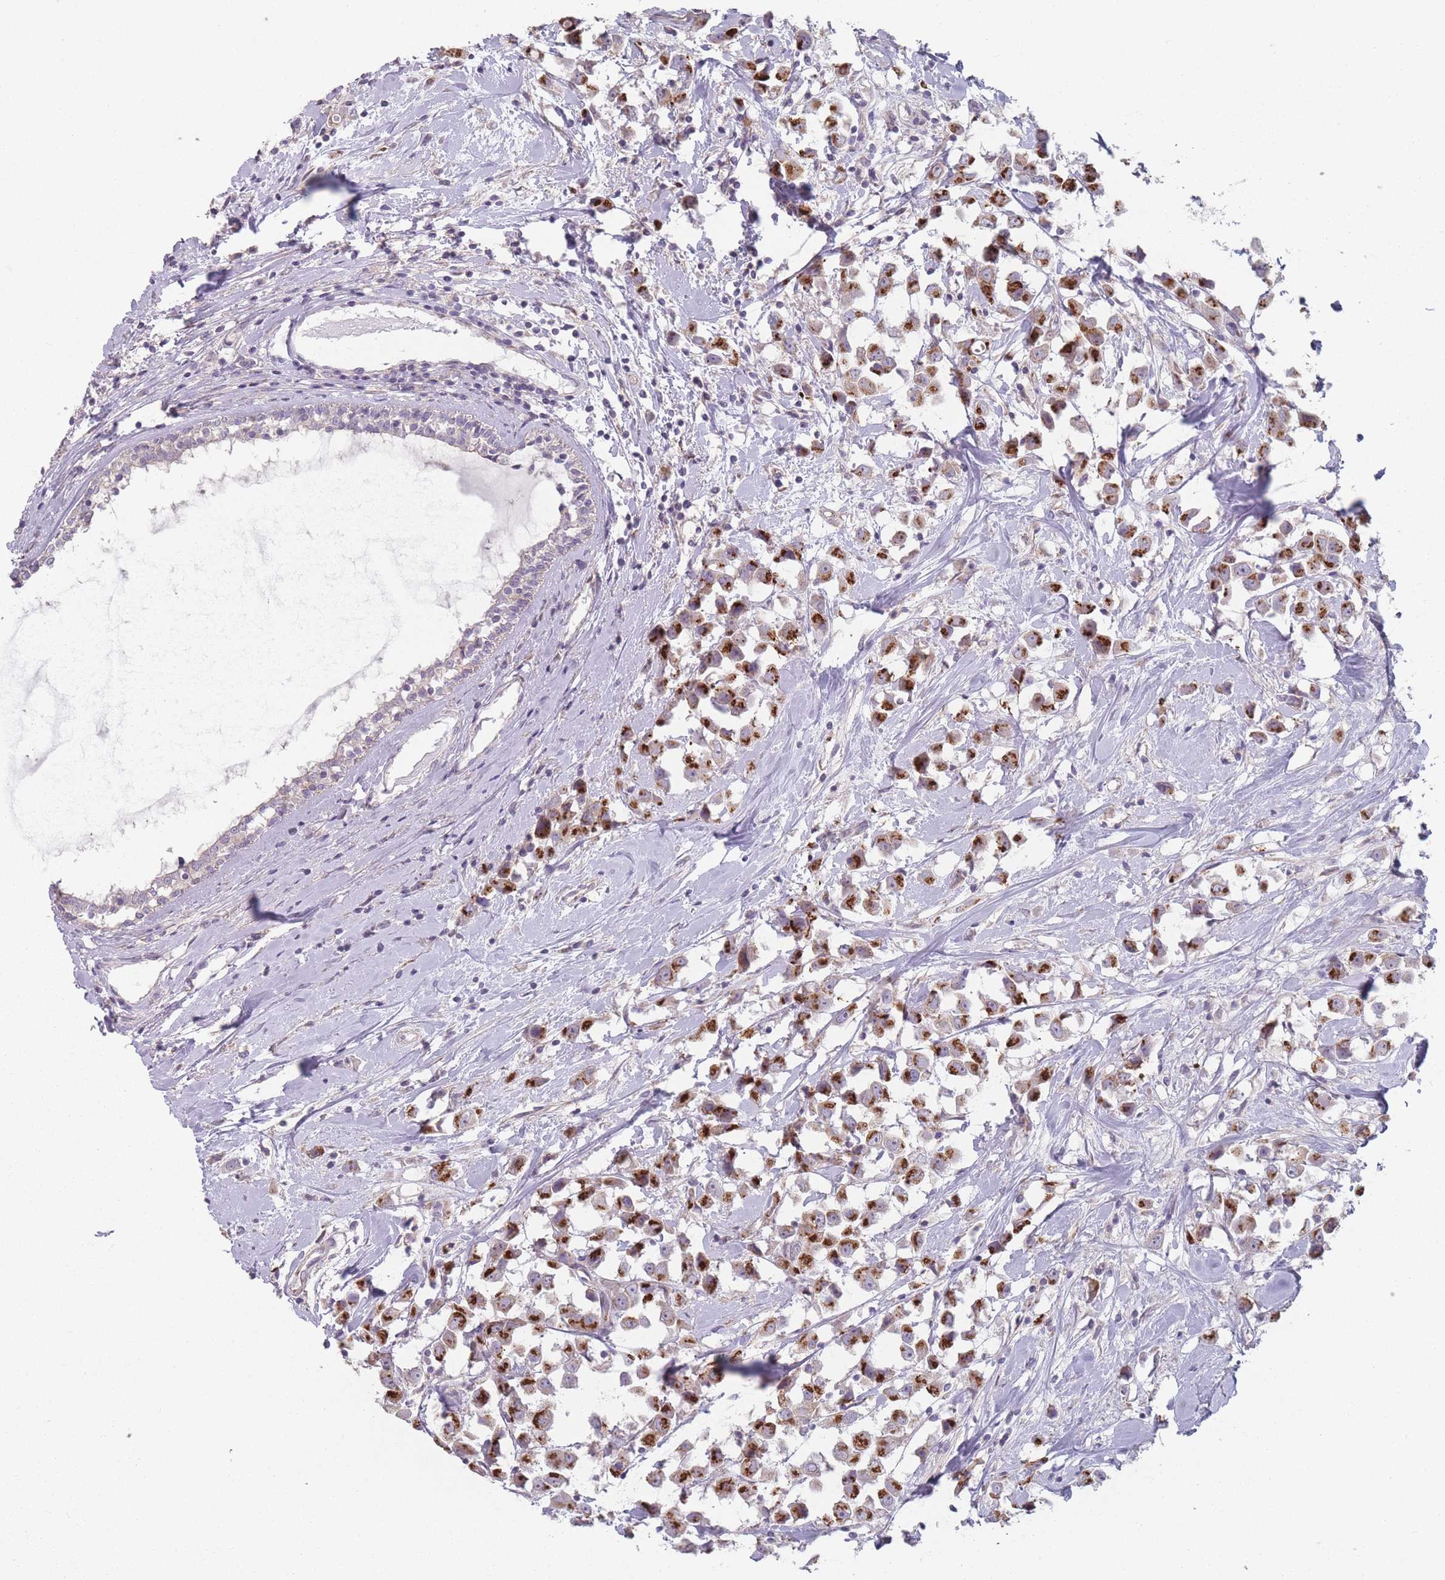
{"staining": {"intensity": "strong", "quantity": ">75%", "location": "cytoplasmic/membranous"}, "tissue": "breast cancer", "cell_type": "Tumor cells", "image_type": "cancer", "snomed": [{"axis": "morphology", "description": "Duct carcinoma"}, {"axis": "topography", "description": "Breast"}], "caption": "Immunohistochemistry of human breast cancer (infiltrating ductal carcinoma) exhibits high levels of strong cytoplasmic/membranous expression in approximately >75% of tumor cells. (IHC, brightfield microscopy, high magnification).", "gene": "AKAIN1", "patient": {"sex": "female", "age": 61}}